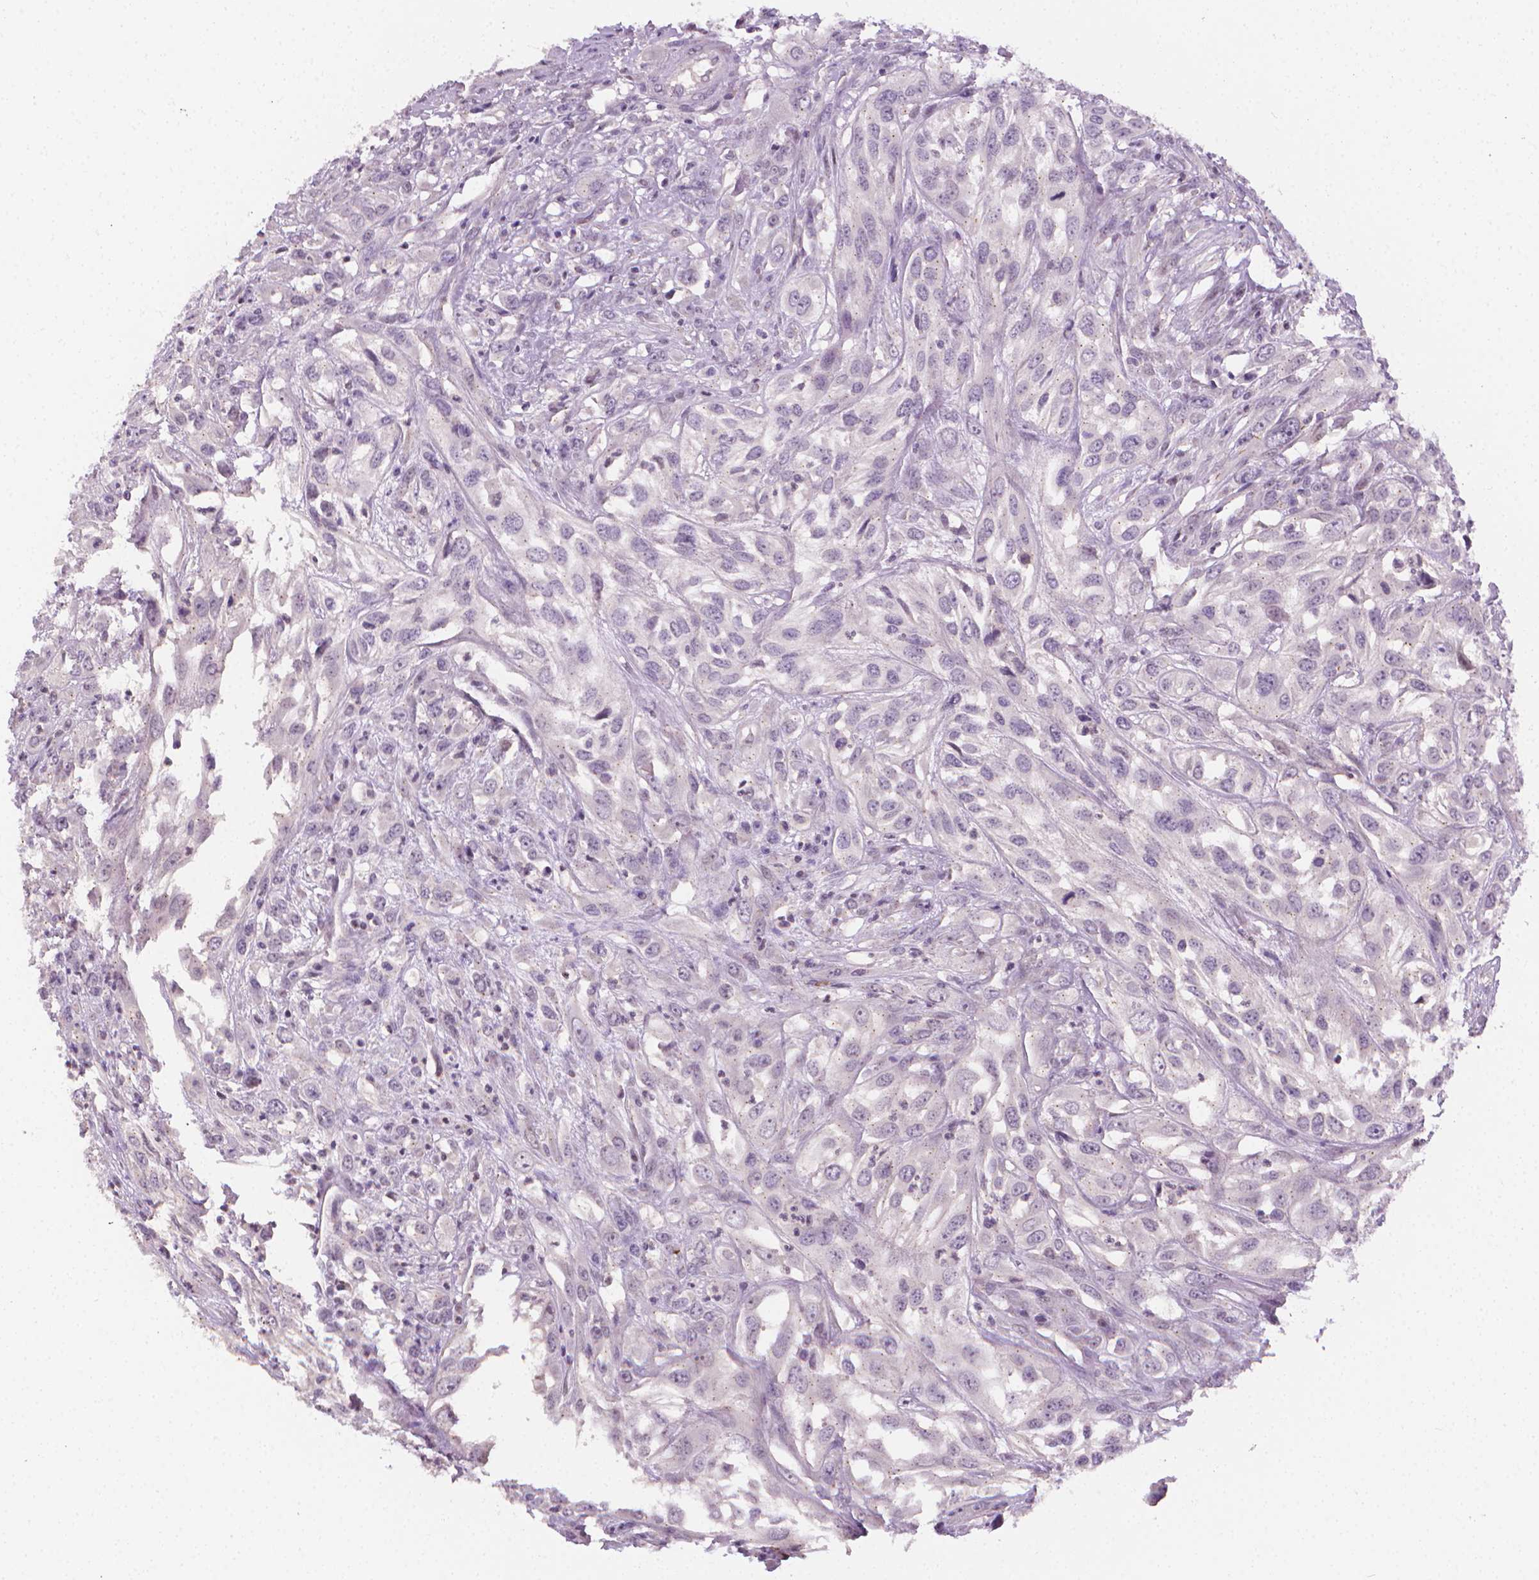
{"staining": {"intensity": "negative", "quantity": "none", "location": "none"}, "tissue": "urothelial cancer", "cell_type": "Tumor cells", "image_type": "cancer", "snomed": [{"axis": "morphology", "description": "Urothelial carcinoma, High grade"}, {"axis": "topography", "description": "Urinary bladder"}], "caption": "This photomicrograph is of urothelial carcinoma (high-grade) stained with IHC to label a protein in brown with the nuclei are counter-stained blue. There is no expression in tumor cells.", "gene": "NCAN", "patient": {"sex": "male", "age": 67}}